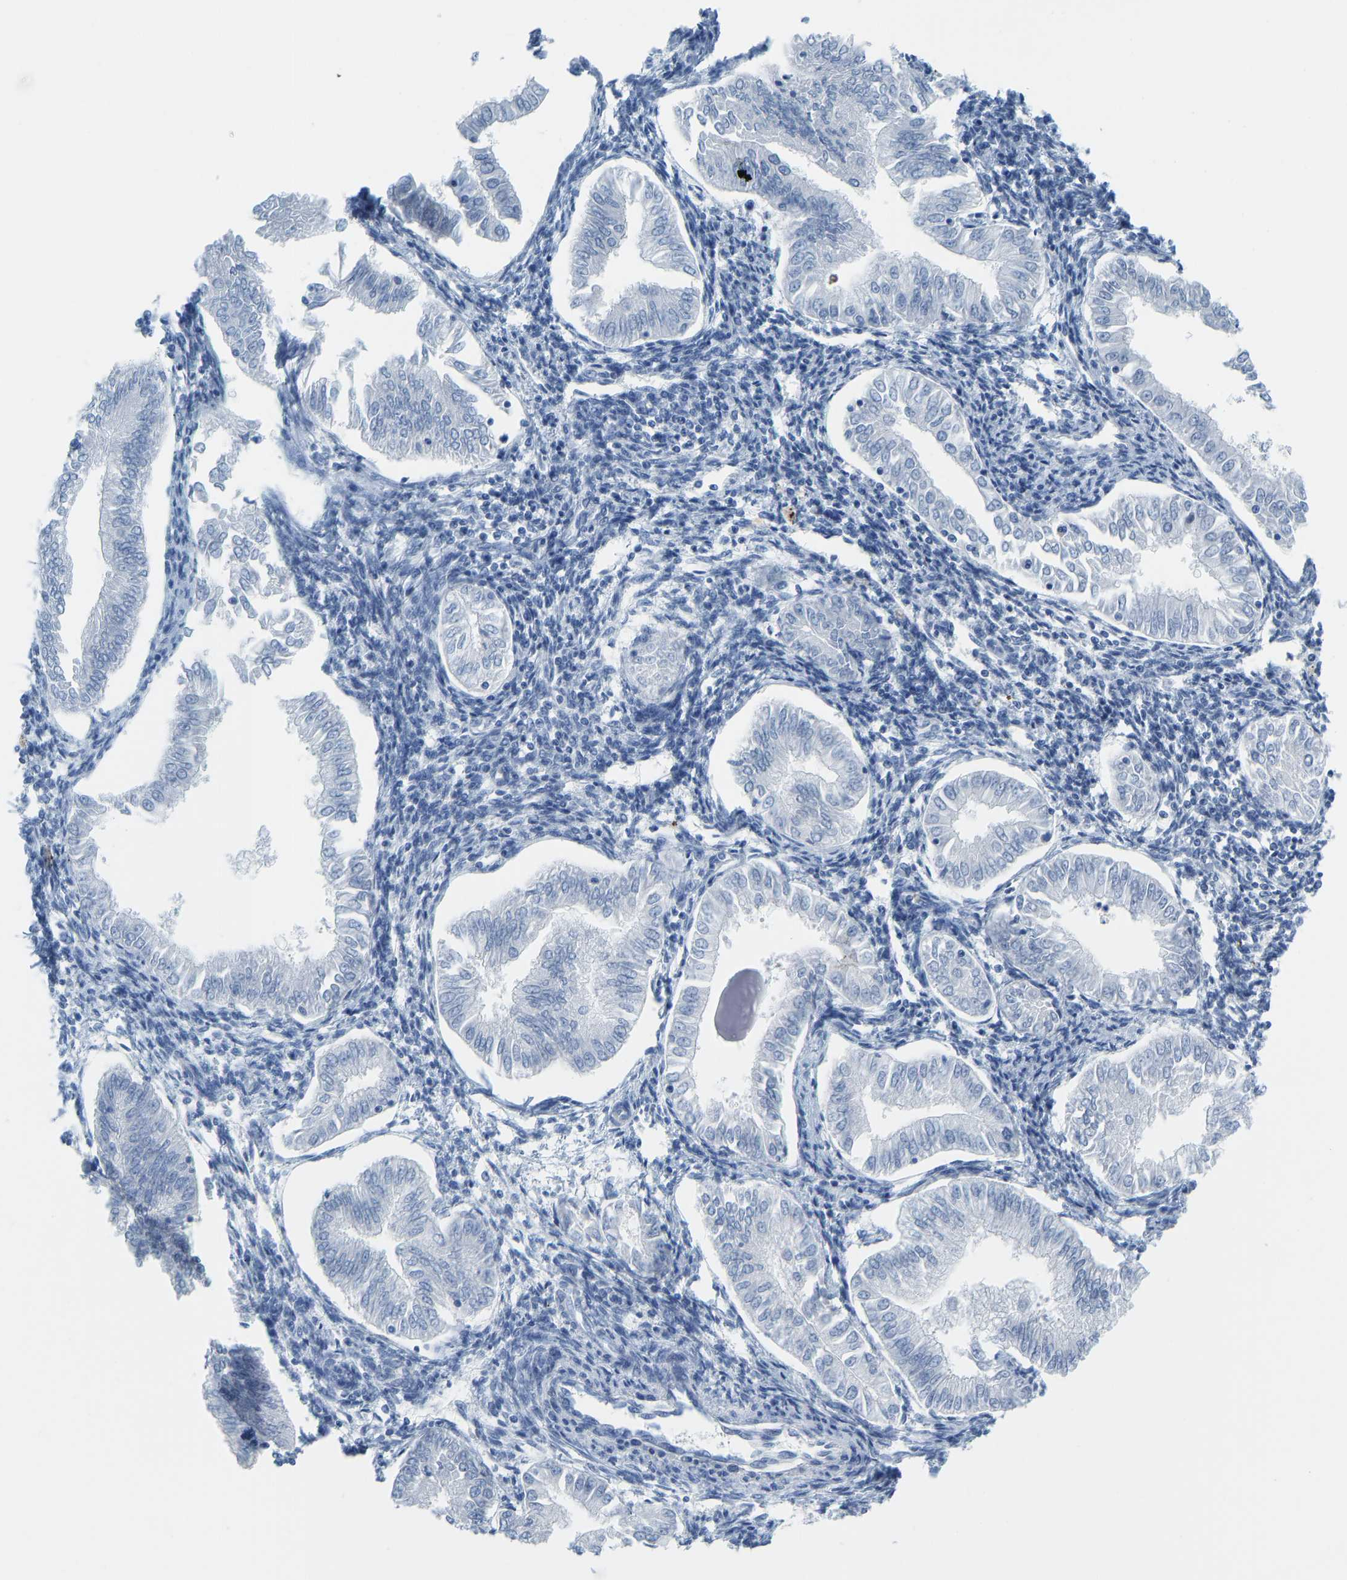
{"staining": {"intensity": "negative", "quantity": "none", "location": "none"}, "tissue": "endometrial cancer", "cell_type": "Tumor cells", "image_type": "cancer", "snomed": [{"axis": "morphology", "description": "Adenocarcinoma, NOS"}, {"axis": "topography", "description": "Endometrium"}], "caption": "Immunohistochemistry of human adenocarcinoma (endometrial) shows no staining in tumor cells.", "gene": "SERPINB3", "patient": {"sex": "female", "age": 53}}